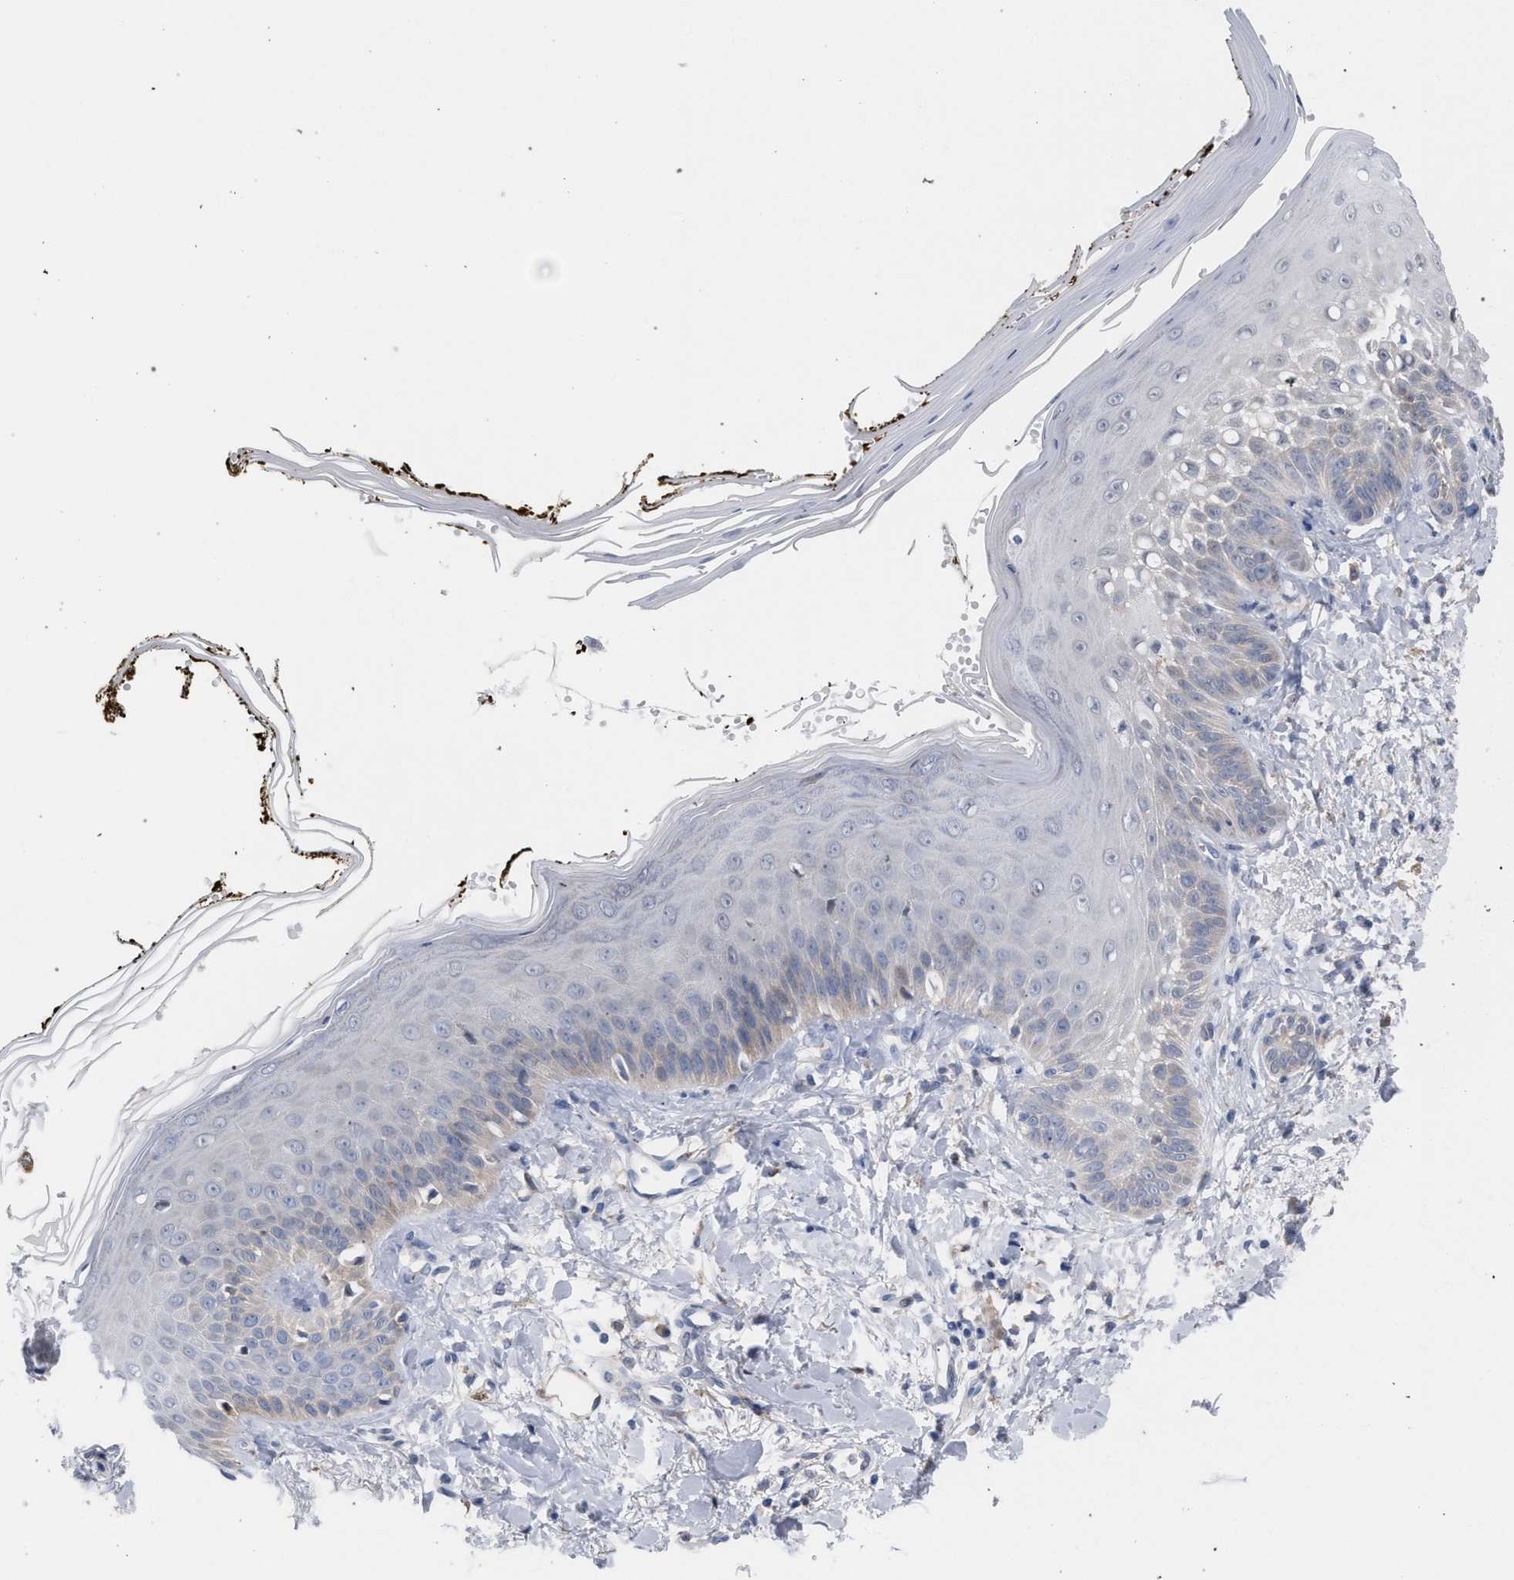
{"staining": {"intensity": "negative", "quantity": "none", "location": "none"}, "tissue": "skin", "cell_type": "Fibroblasts", "image_type": "normal", "snomed": [{"axis": "morphology", "description": "Normal tissue, NOS"}, {"axis": "topography", "description": "Skin"}, {"axis": "topography", "description": "Peripheral nerve tissue"}], "caption": "DAB immunohistochemical staining of benign skin shows no significant expression in fibroblasts.", "gene": "FHOD3", "patient": {"sex": "male", "age": 24}}